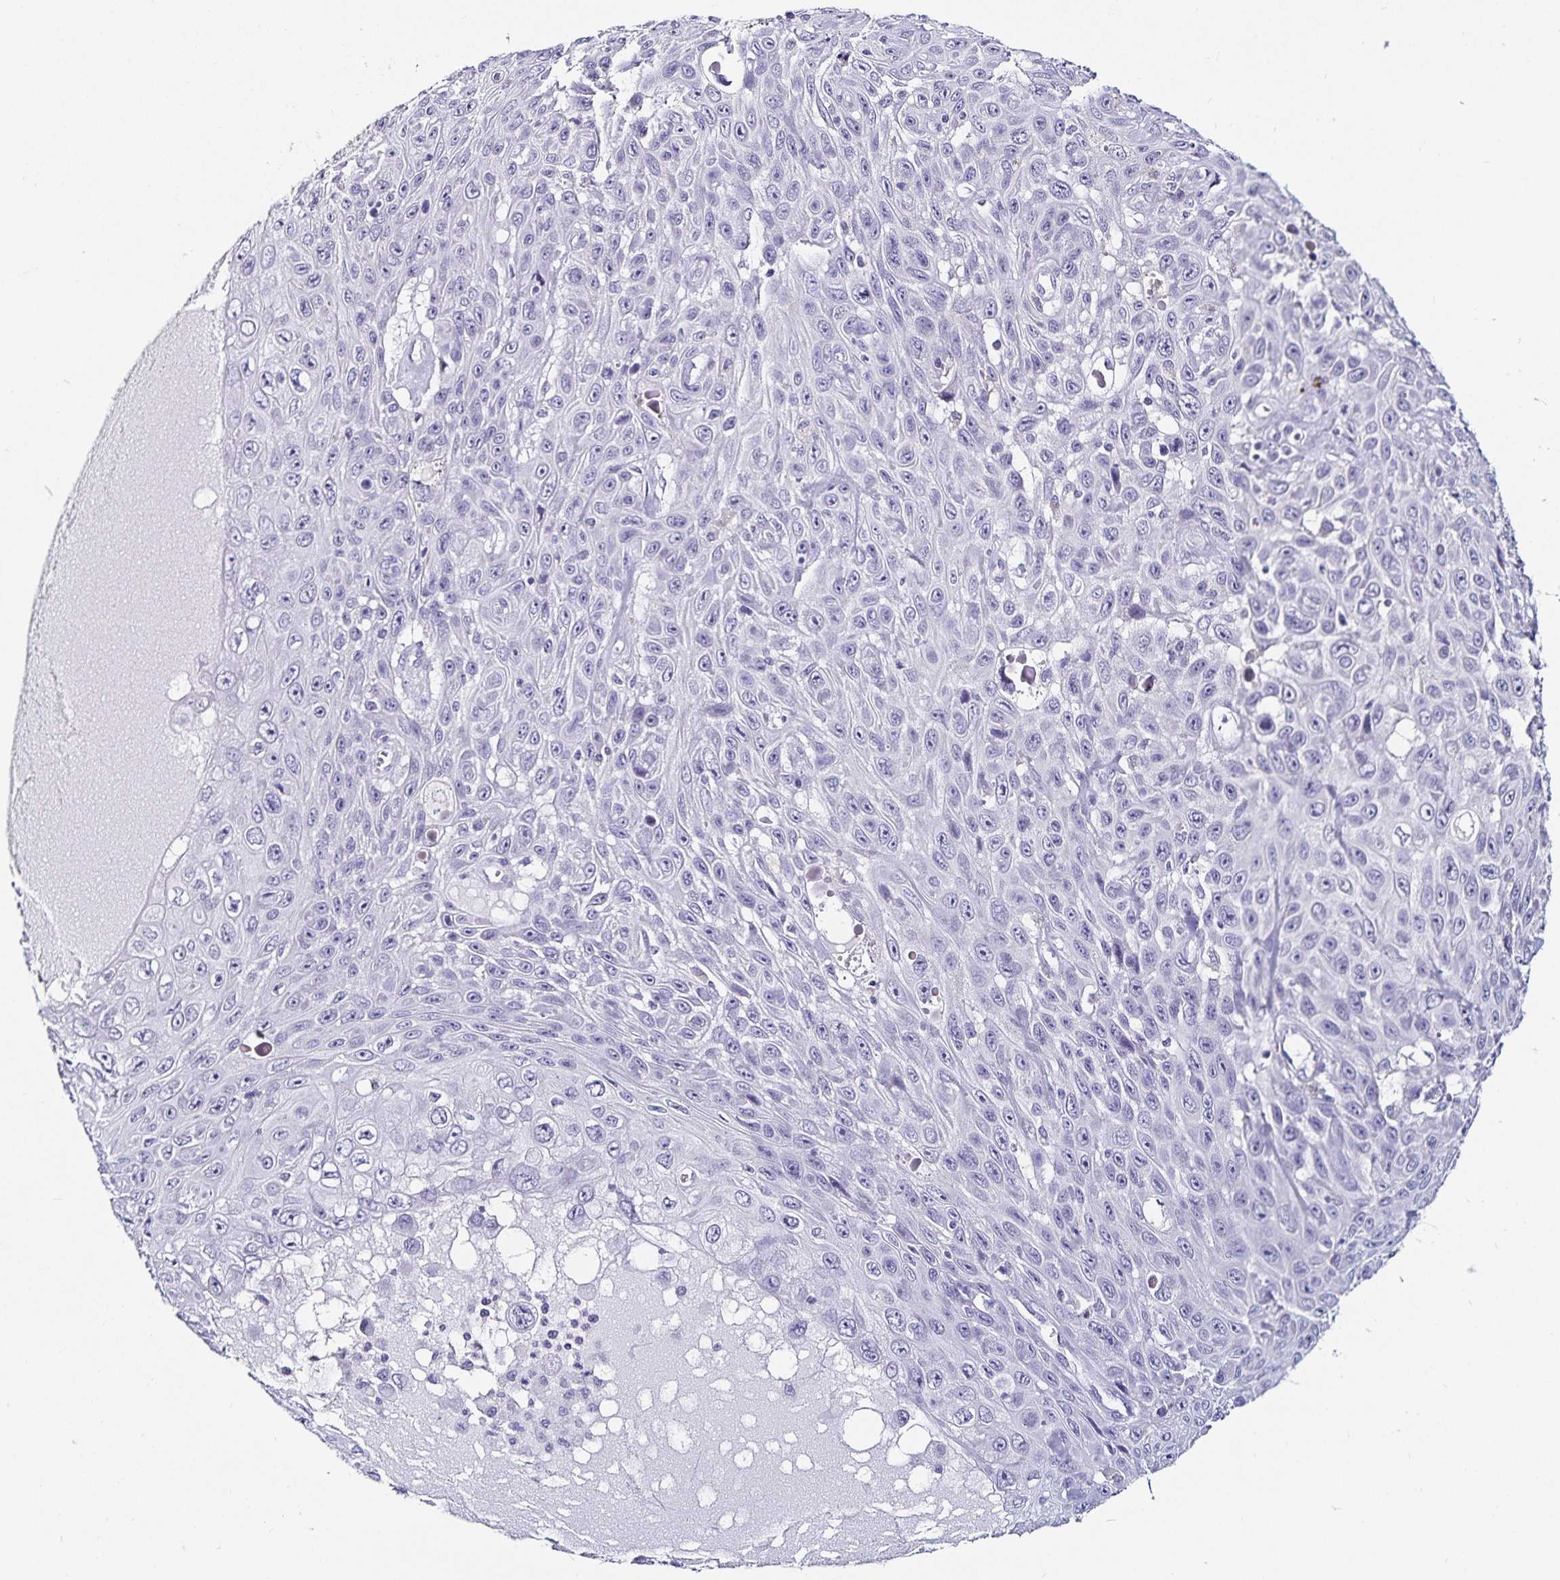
{"staining": {"intensity": "negative", "quantity": "none", "location": "none"}, "tissue": "skin cancer", "cell_type": "Tumor cells", "image_type": "cancer", "snomed": [{"axis": "morphology", "description": "Squamous cell carcinoma, NOS"}, {"axis": "topography", "description": "Skin"}], "caption": "Tumor cells are negative for protein expression in human skin cancer (squamous cell carcinoma).", "gene": "TSPAN7", "patient": {"sex": "male", "age": 82}}